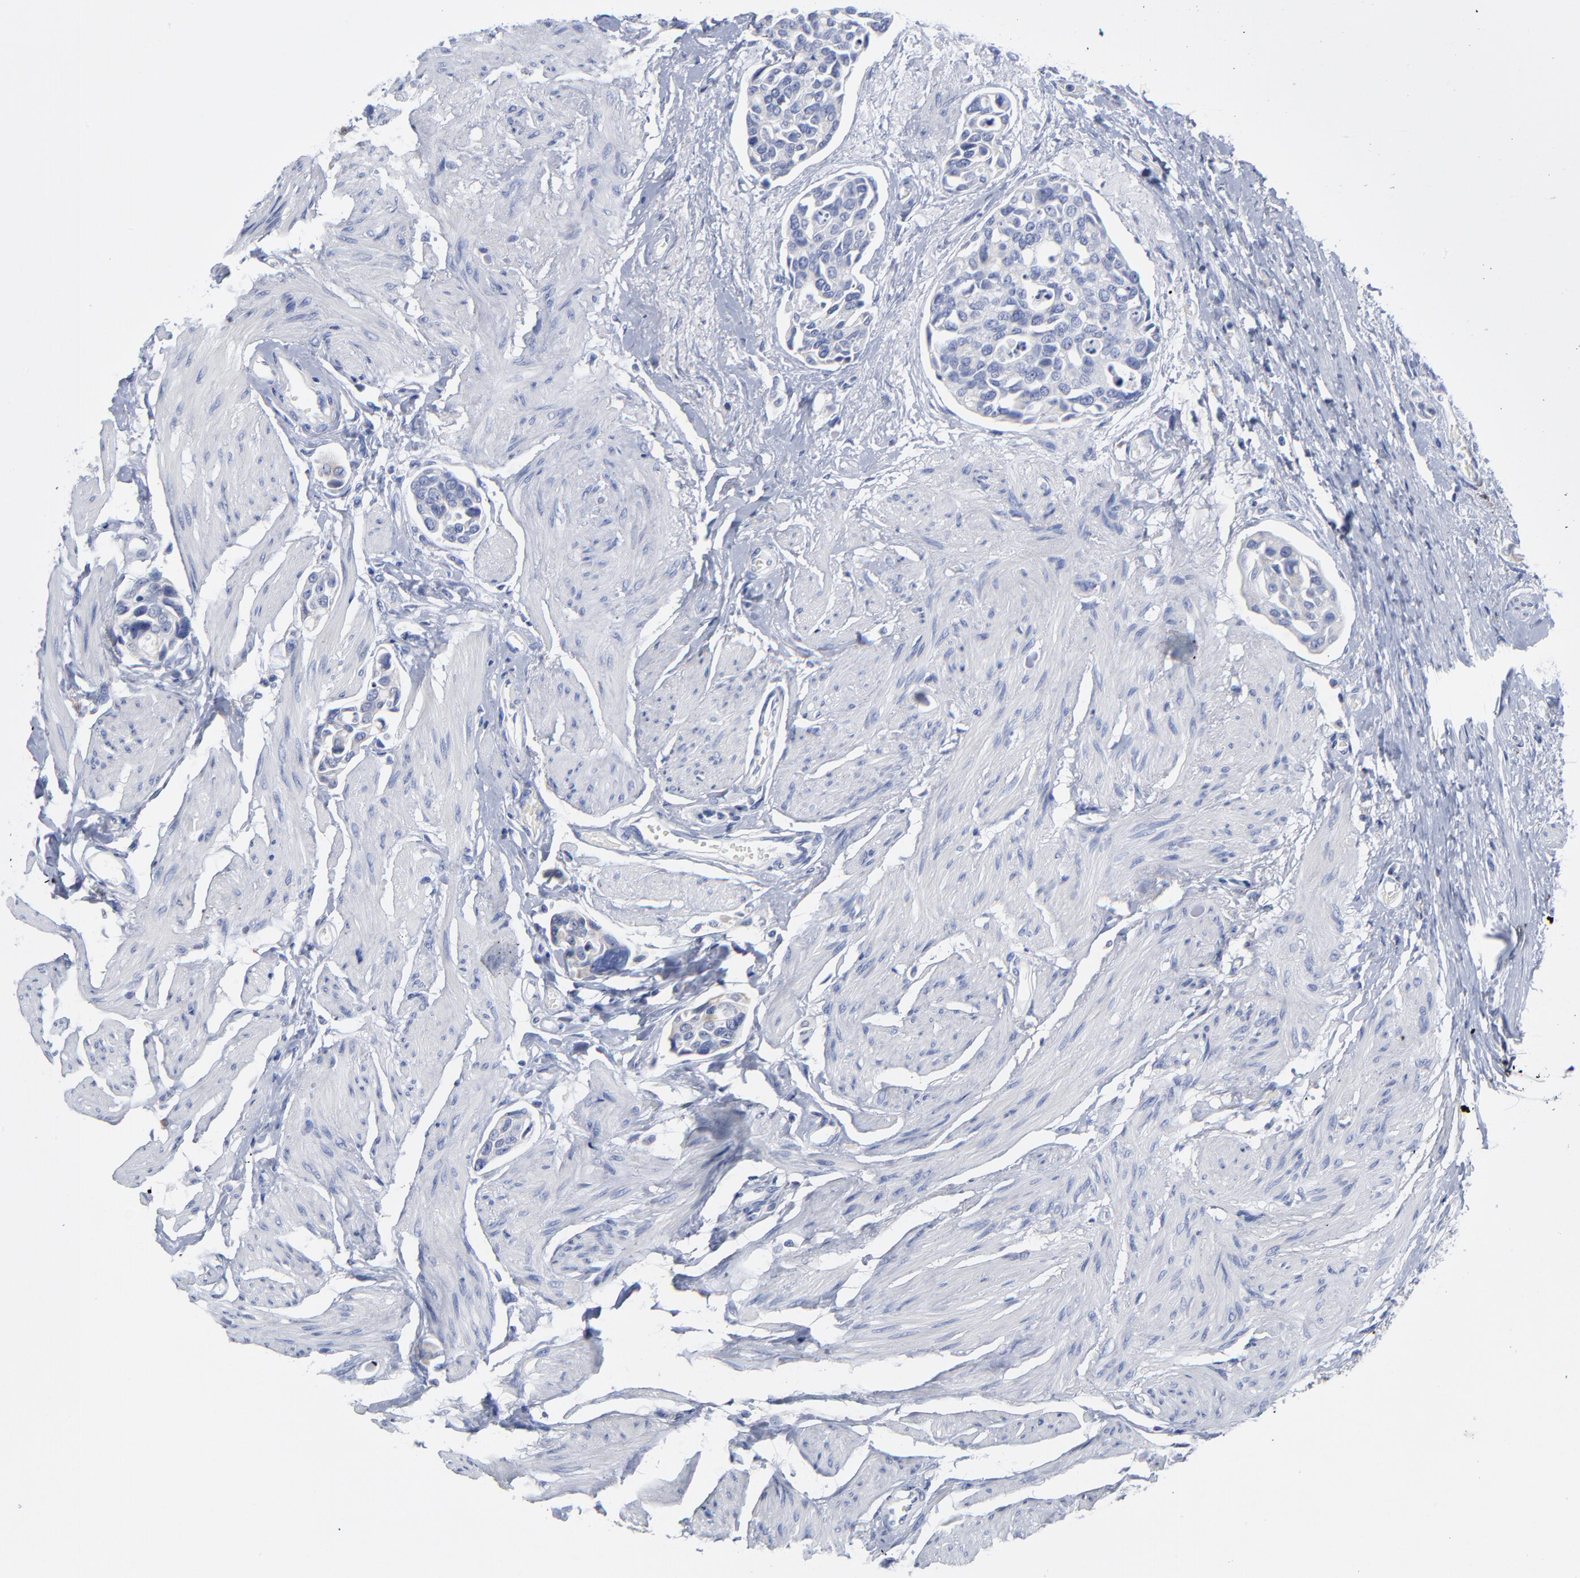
{"staining": {"intensity": "negative", "quantity": "none", "location": "none"}, "tissue": "urothelial cancer", "cell_type": "Tumor cells", "image_type": "cancer", "snomed": [{"axis": "morphology", "description": "Urothelial carcinoma, High grade"}, {"axis": "topography", "description": "Urinary bladder"}], "caption": "Human urothelial cancer stained for a protein using immunohistochemistry (IHC) exhibits no staining in tumor cells.", "gene": "PTP4A1", "patient": {"sex": "male", "age": 78}}